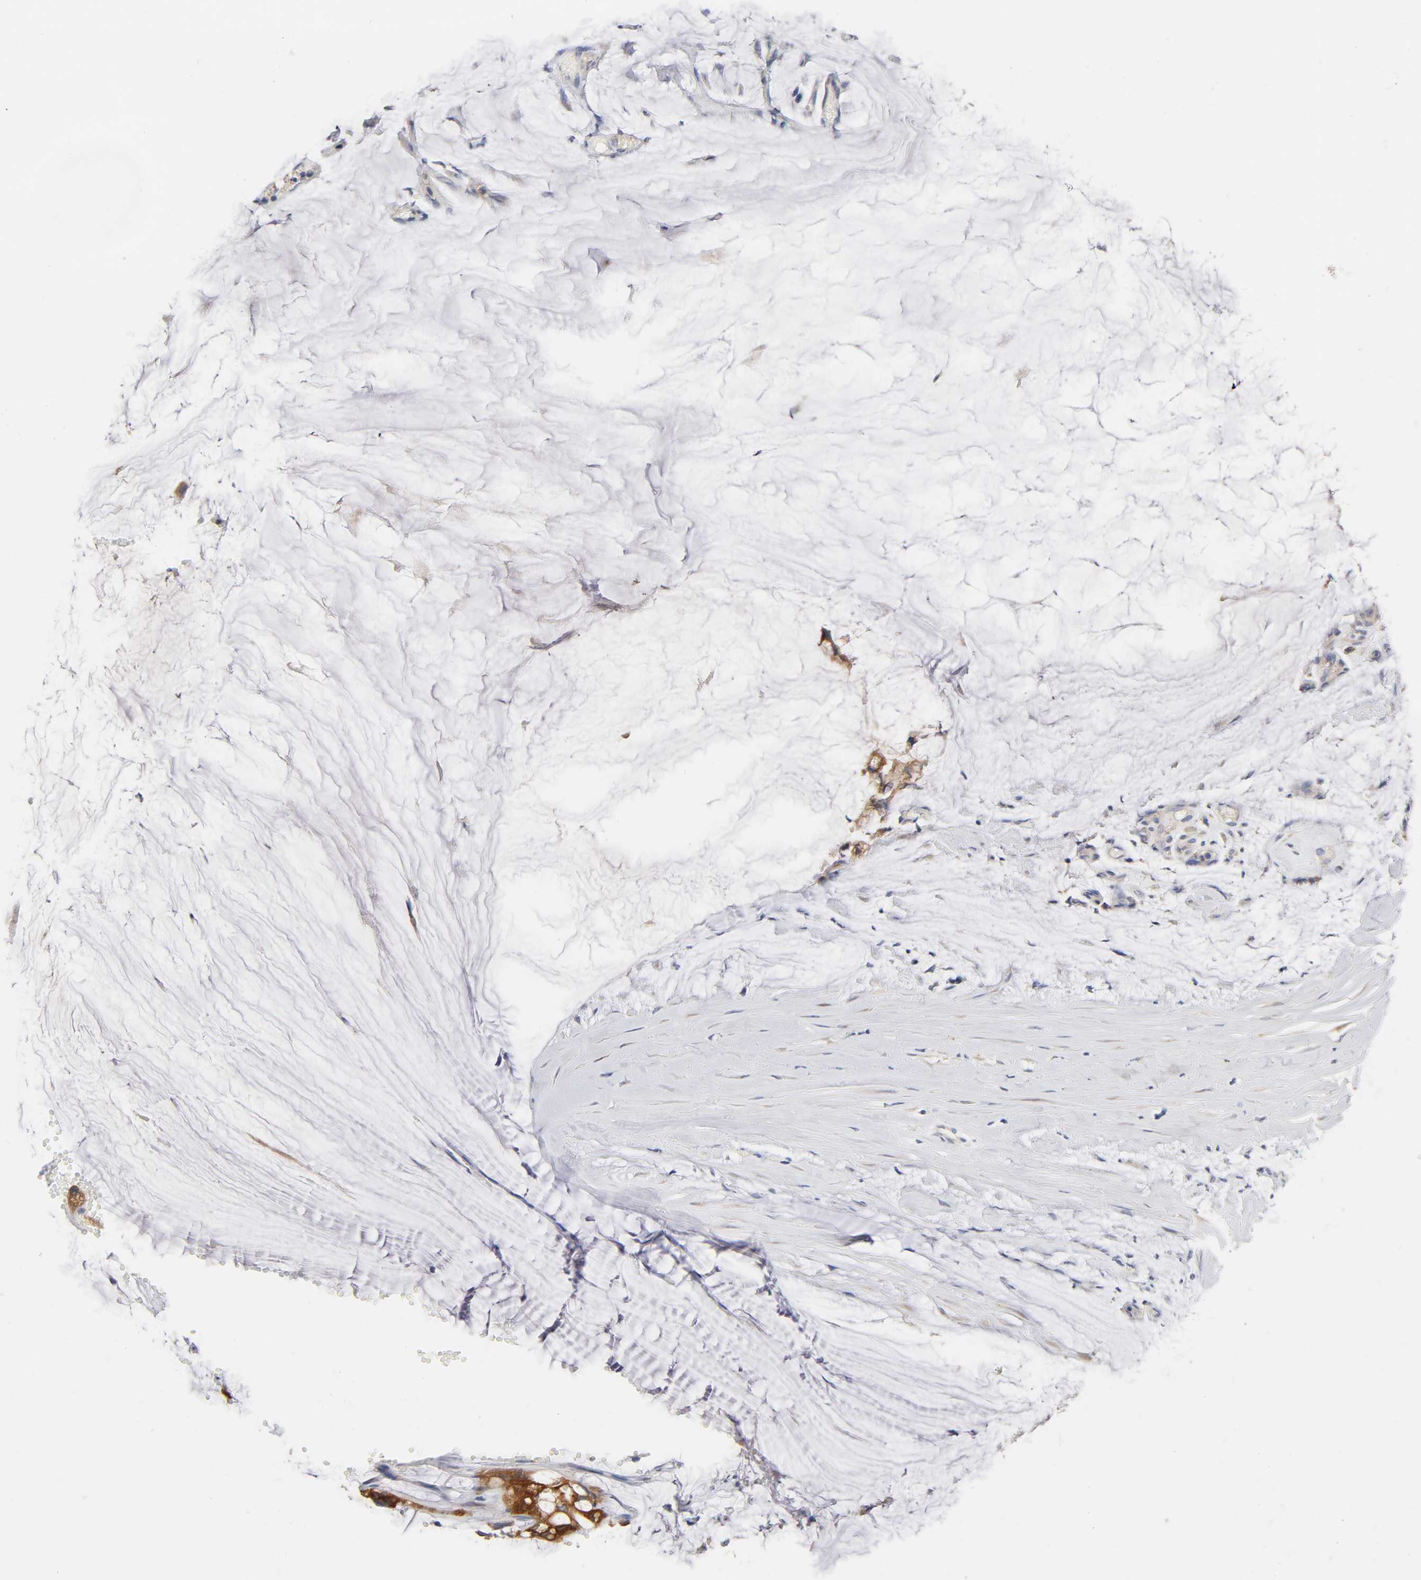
{"staining": {"intensity": "moderate", "quantity": ">75%", "location": "cytoplasmic/membranous"}, "tissue": "ovarian cancer", "cell_type": "Tumor cells", "image_type": "cancer", "snomed": [{"axis": "morphology", "description": "Cystadenocarcinoma, mucinous, NOS"}, {"axis": "topography", "description": "Ovary"}], "caption": "Immunohistochemistry histopathology image of mucinous cystadenocarcinoma (ovarian) stained for a protein (brown), which exhibits medium levels of moderate cytoplasmic/membranous staining in approximately >75% of tumor cells.", "gene": "C17orf75", "patient": {"sex": "female", "age": 39}}